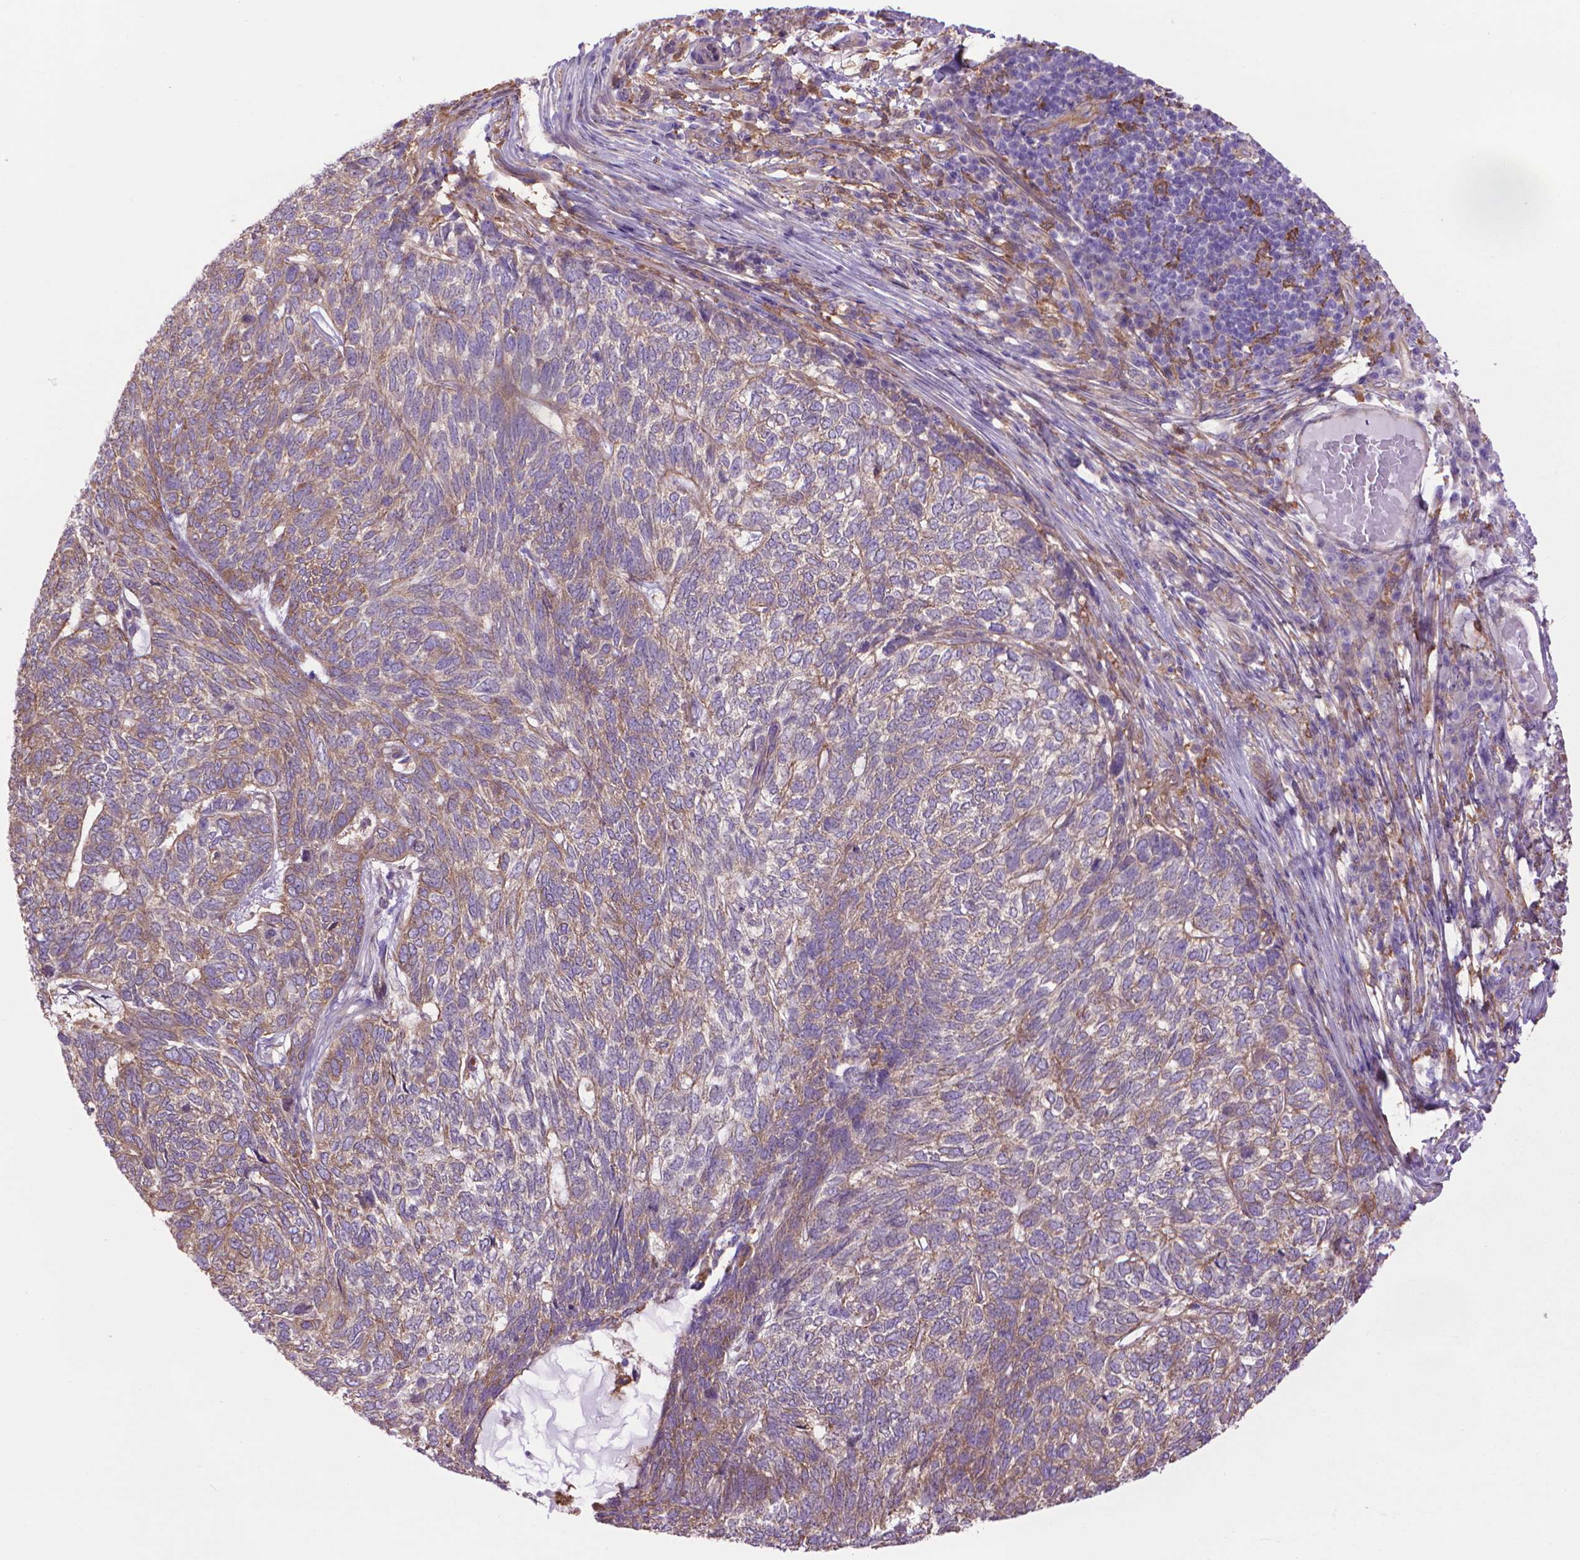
{"staining": {"intensity": "weak", "quantity": "25%-75%", "location": "cytoplasmic/membranous"}, "tissue": "skin cancer", "cell_type": "Tumor cells", "image_type": "cancer", "snomed": [{"axis": "morphology", "description": "Basal cell carcinoma"}, {"axis": "topography", "description": "Skin"}], "caption": "Skin cancer (basal cell carcinoma) stained for a protein (brown) reveals weak cytoplasmic/membranous positive expression in about 25%-75% of tumor cells.", "gene": "CORO1B", "patient": {"sex": "female", "age": 65}}